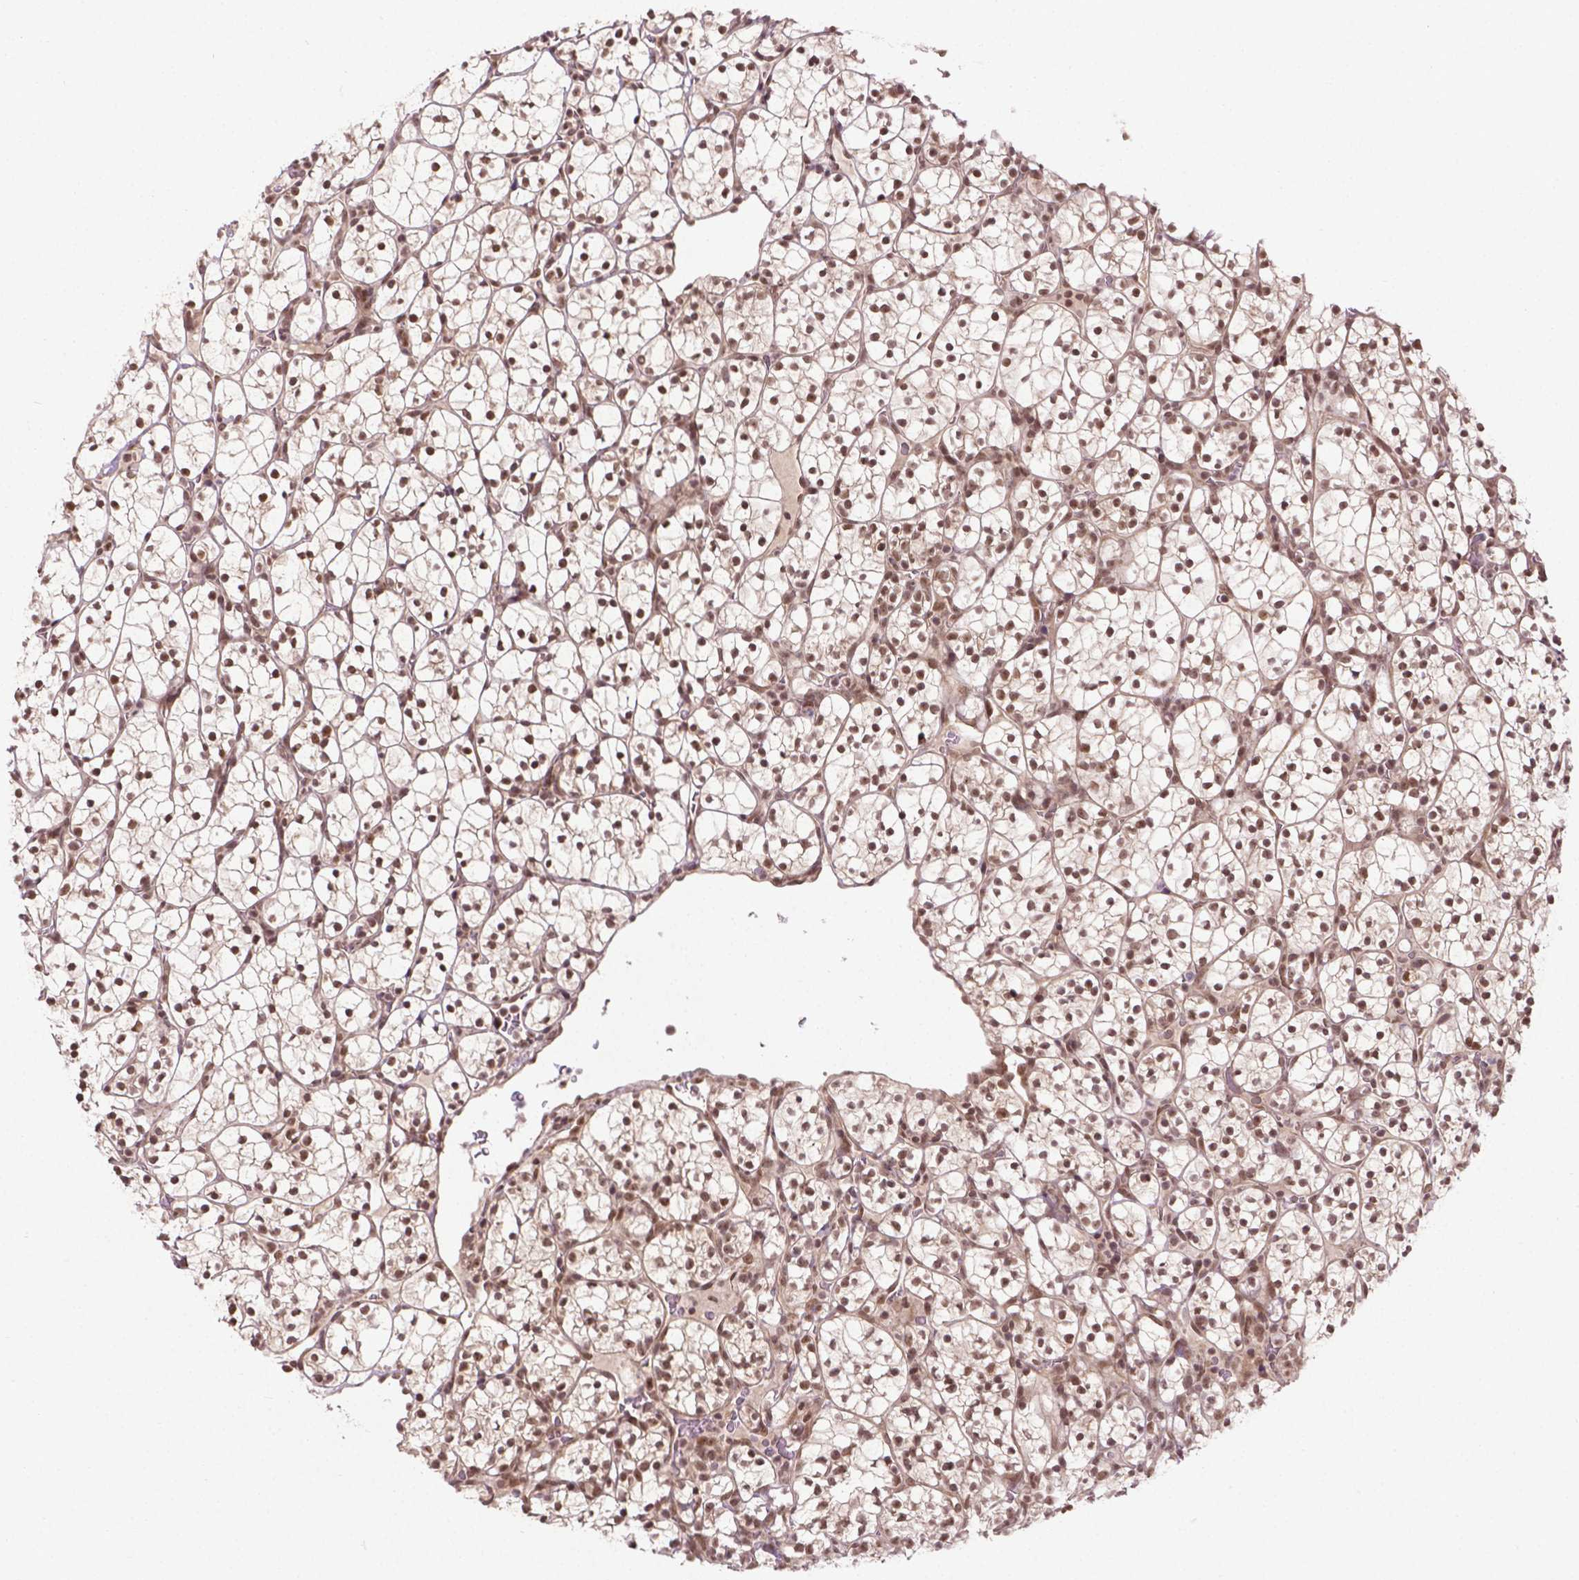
{"staining": {"intensity": "moderate", "quantity": ">75%", "location": "nuclear"}, "tissue": "renal cancer", "cell_type": "Tumor cells", "image_type": "cancer", "snomed": [{"axis": "morphology", "description": "Adenocarcinoma, NOS"}, {"axis": "topography", "description": "Kidney"}], "caption": "Protein staining displays moderate nuclear expression in approximately >75% of tumor cells in adenocarcinoma (renal).", "gene": "ANKRD54", "patient": {"sex": "female", "age": 89}}